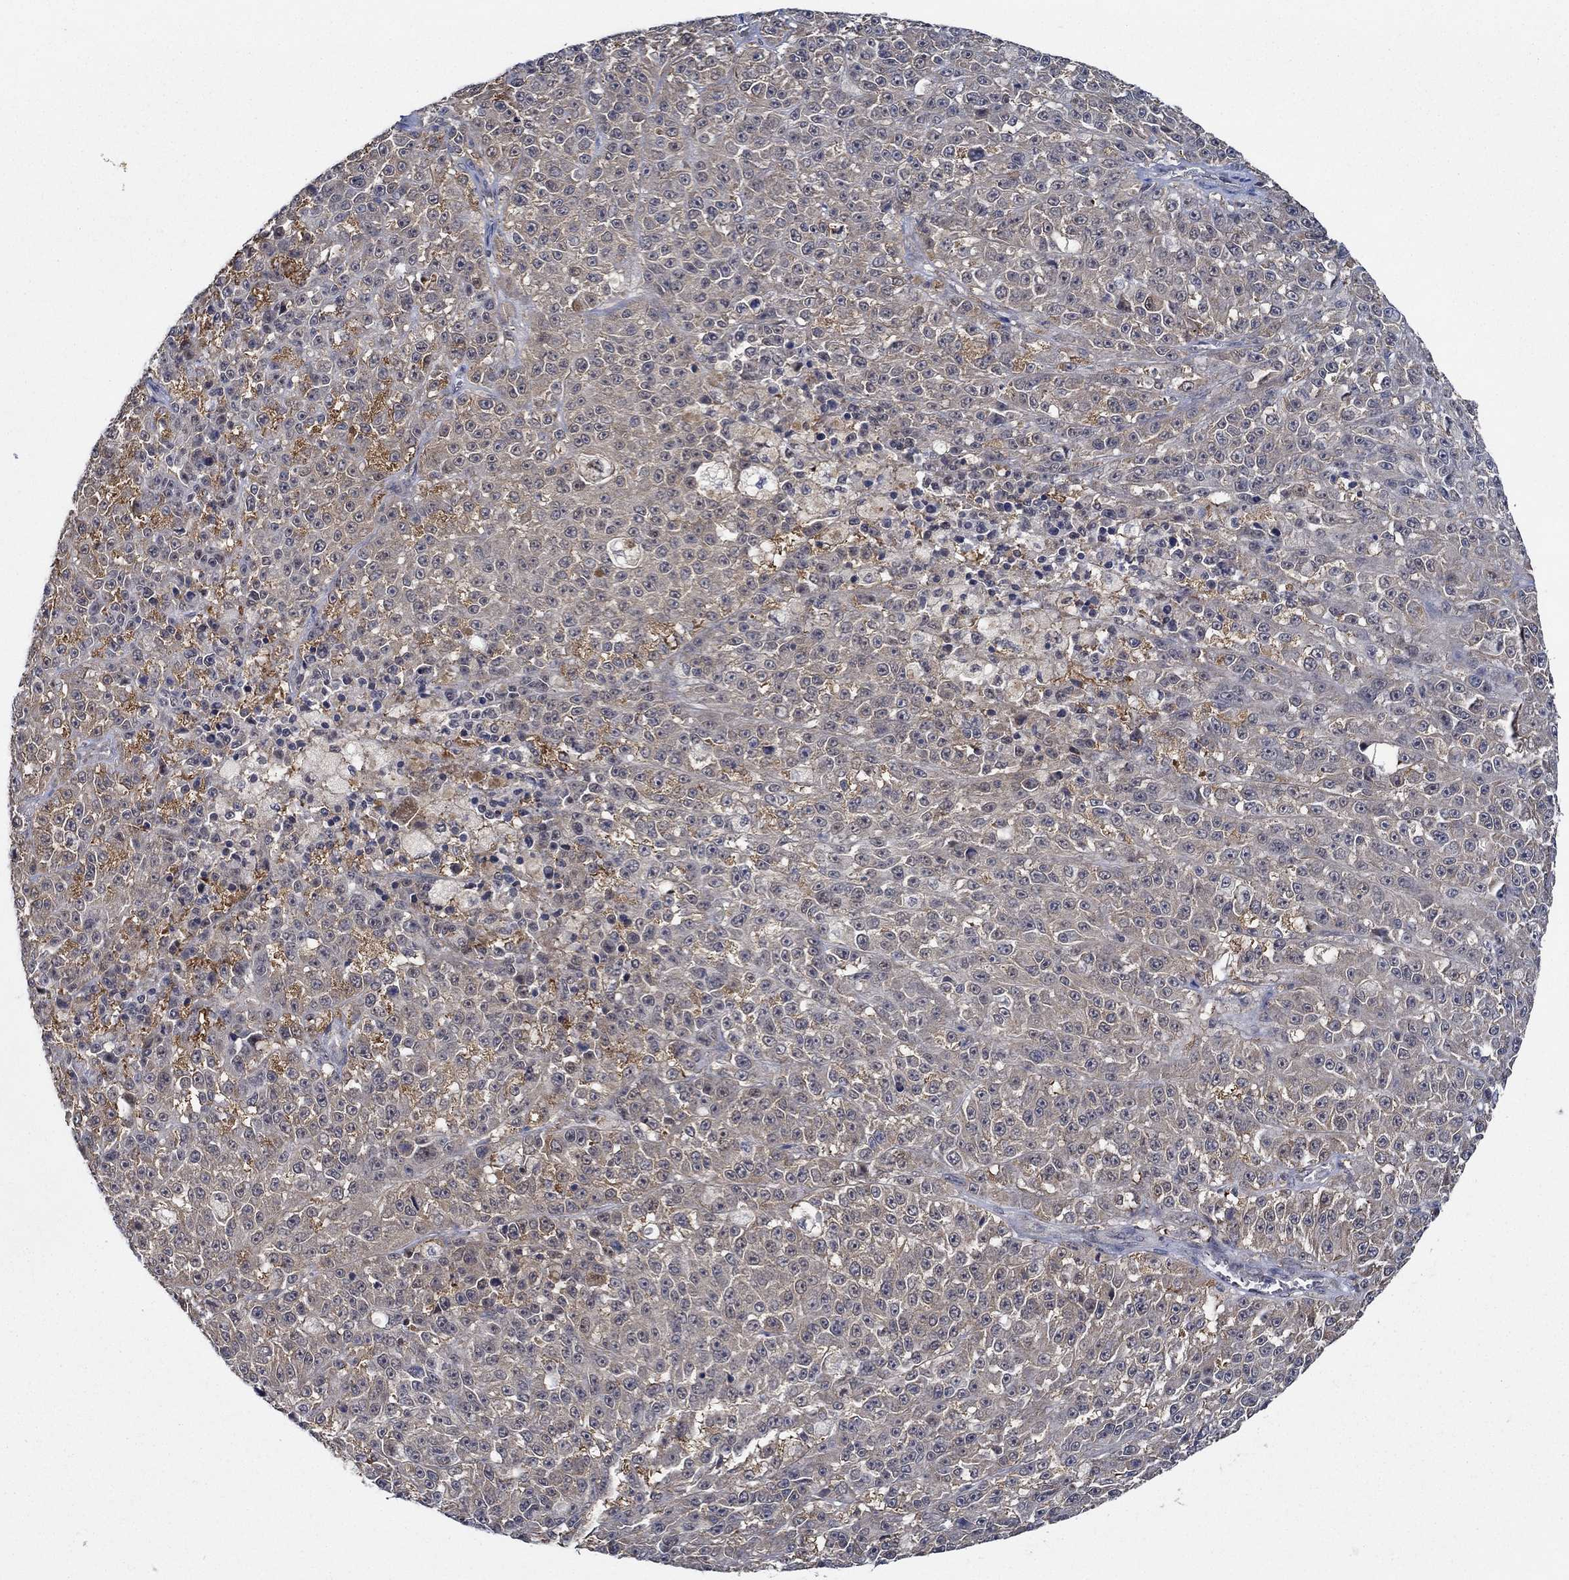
{"staining": {"intensity": "weak", "quantity": "25%-75%", "location": "cytoplasmic/membranous"}, "tissue": "melanoma", "cell_type": "Tumor cells", "image_type": "cancer", "snomed": [{"axis": "morphology", "description": "Malignant melanoma, NOS"}, {"axis": "topography", "description": "Skin"}], "caption": "Brown immunohistochemical staining in malignant melanoma reveals weak cytoplasmic/membranous positivity in approximately 25%-75% of tumor cells. (DAB IHC, brown staining for protein, blue staining for nuclei).", "gene": "DACT1", "patient": {"sex": "female", "age": 58}}